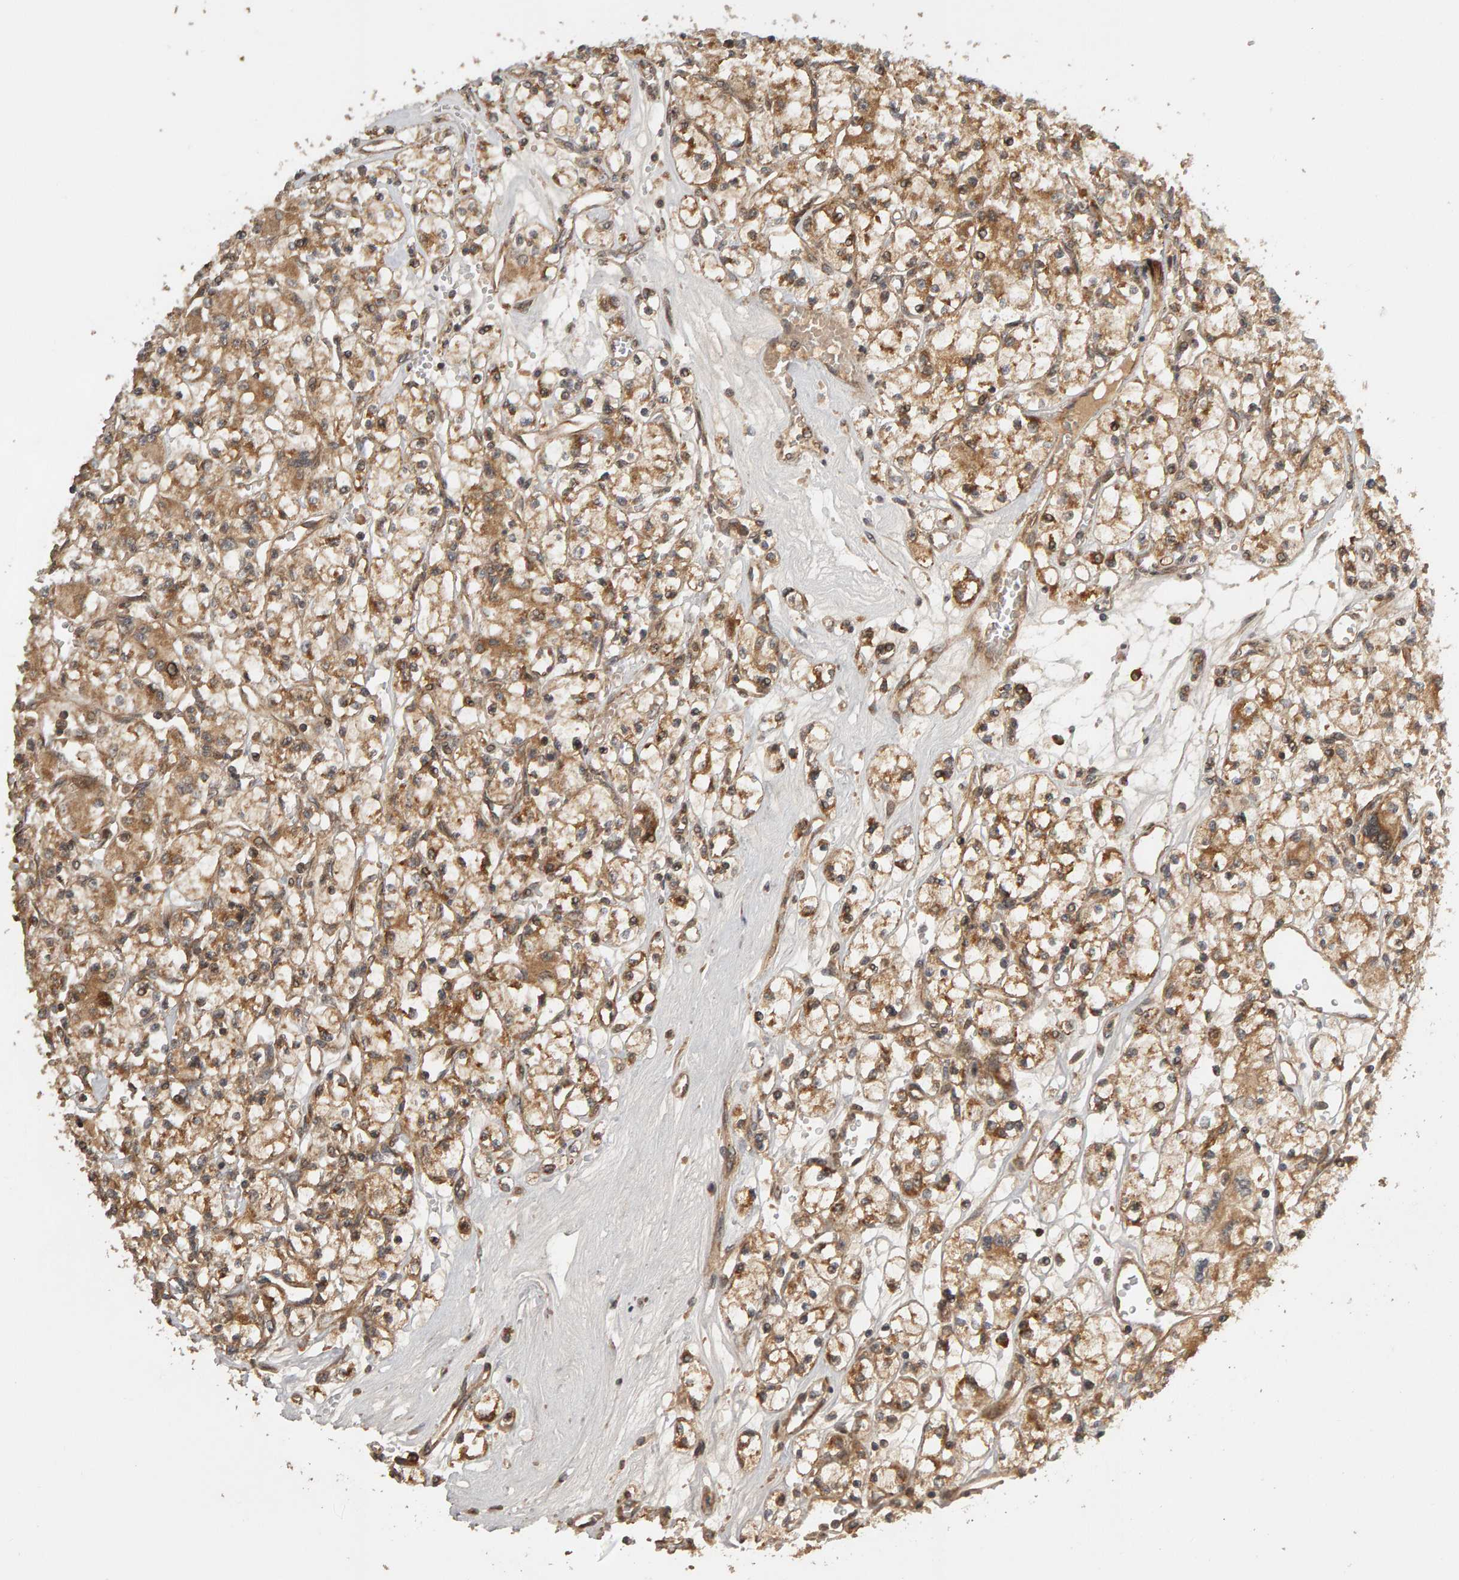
{"staining": {"intensity": "moderate", "quantity": ">75%", "location": "cytoplasmic/membranous"}, "tissue": "renal cancer", "cell_type": "Tumor cells", "image_type": "cancer", "snomed": [{"axis": "morphology", "description": "Adenocarcinoma, NOS"}, {"axis": "topography", "description": "Kidney"}], "caption": "Brown immunohistochemical staining in human renal cancer (adenocarcinoma) reveals moderate cytoplasmic/membranous positivity in approximately >75% of tumor cells.", "gene": "ZFAND1", "patient": {"sex": "female", "age": 59}}